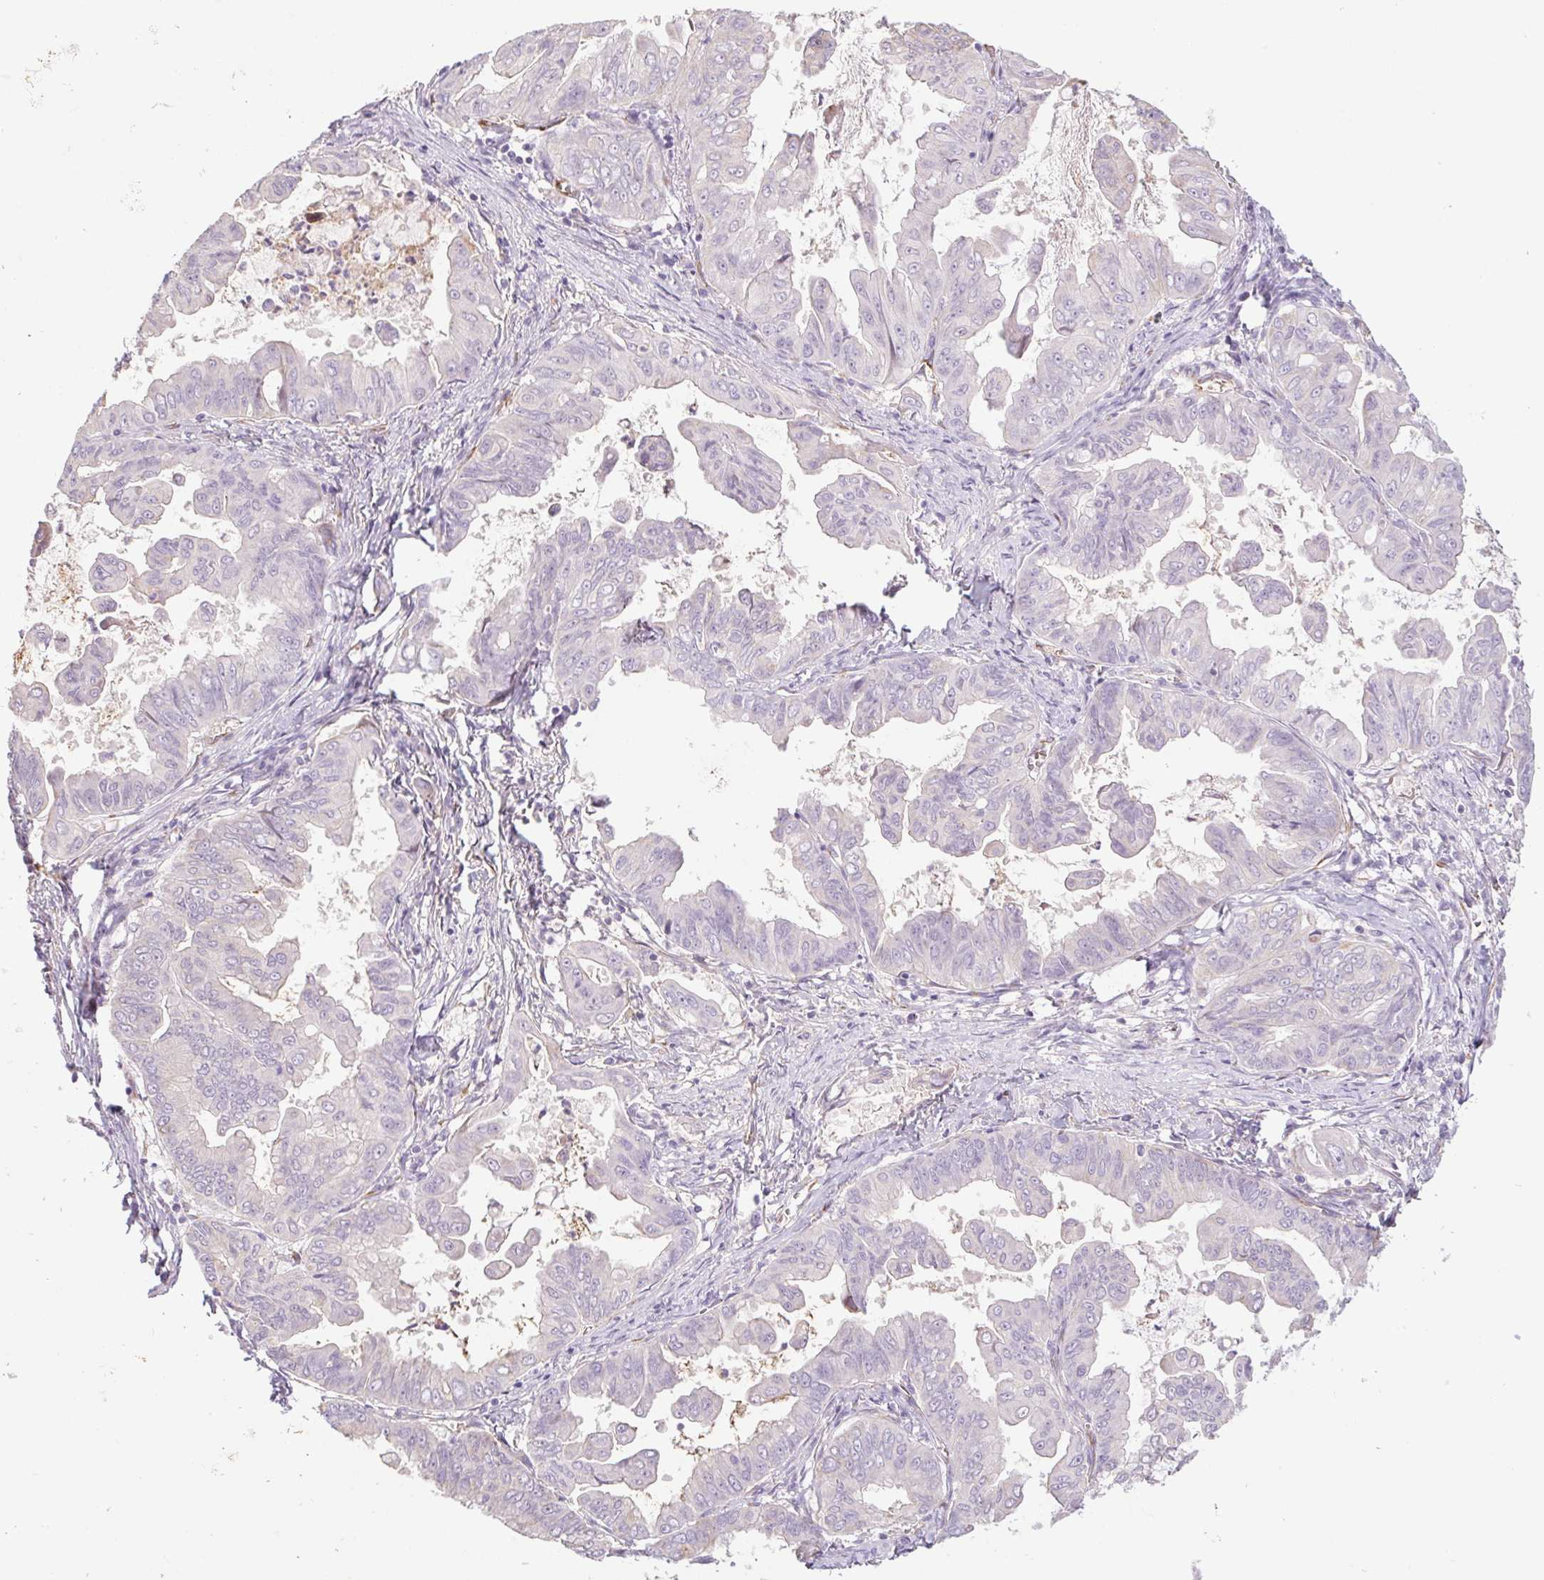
{"staining": {"intensity": "negative", "quantity": "none", "location": "none"}, "tissue": "stomach cancer", "cell_type": "Tumor cells", "image_type": "cancer", "snomed": [{"axis": "morphology", "description": "Adenocarcinoma, NOS"}, {"axis": "topography", "description": "Stomach, upper"}], "caption": "This photomicrograph is of stomach adenocarcinoma stained with immunohistochemistry to label a protein in brown with the nuclei are counter-stained blue. There is no positivity in tumor cells.", "gene": "IGFL3", "patient": {"sex": "male", "age": 80}}